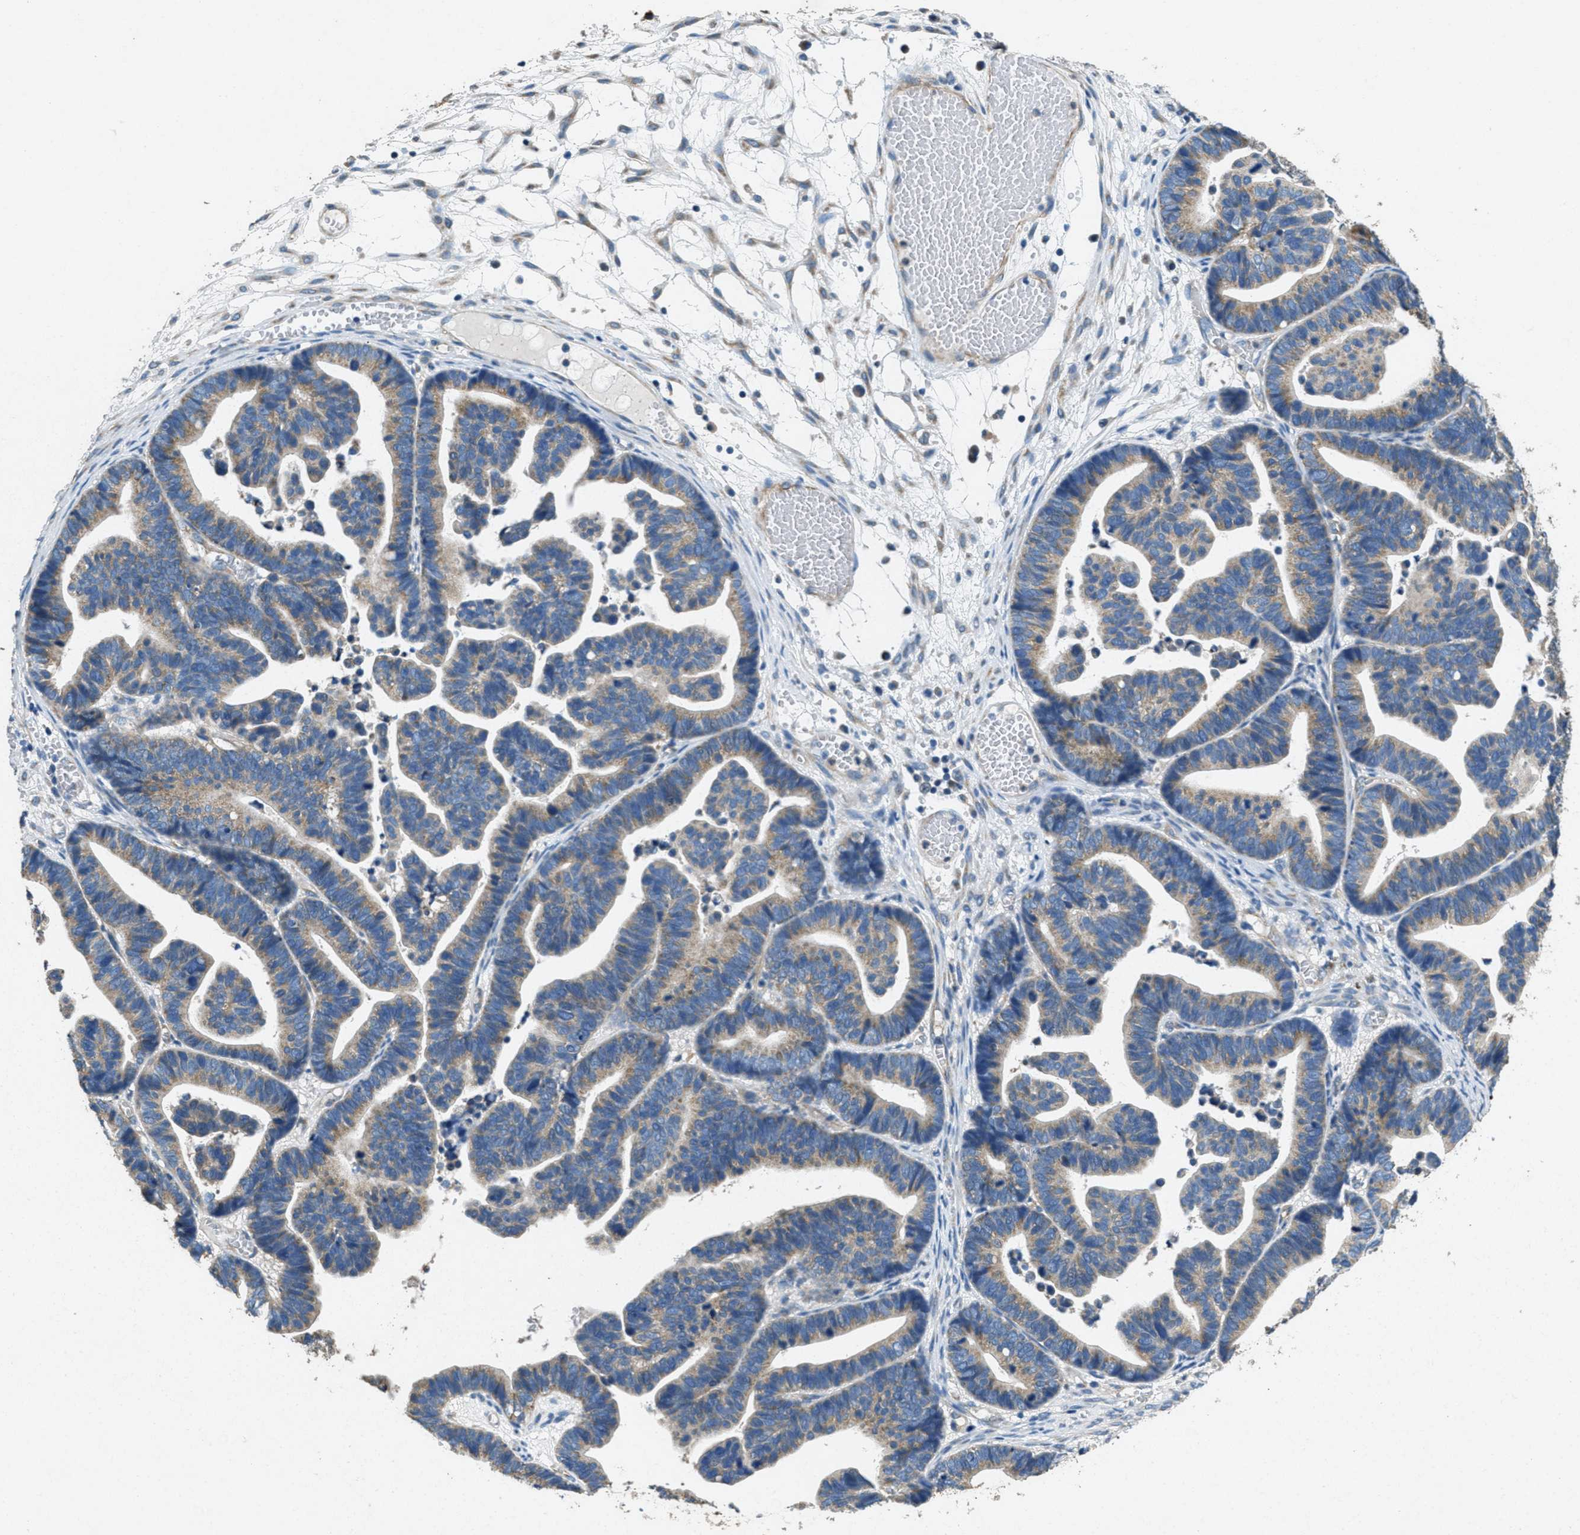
{"staining": {"intensity": "weak", "quantity": ">75%", "location": "cytoplasmic/membranous"}, "tissue": "ovarian cancer", "cell_type": "Tumor cells", "image_type": "cancer", "snomed": [{"axis": "morphology", "description": "Cystadenocarcinoma, serous, NOS"}, {"axis": "topography", "description": "Ovary"}], "caption": "Tumor cells display low levels of weak cytoplasmic/membranous expression in approximately >75% of cells in human ovarian cancer (serous cystadenocarcinoma).", "gene": "TOMM70", "patient": {"sex": "female", "age": 56}}